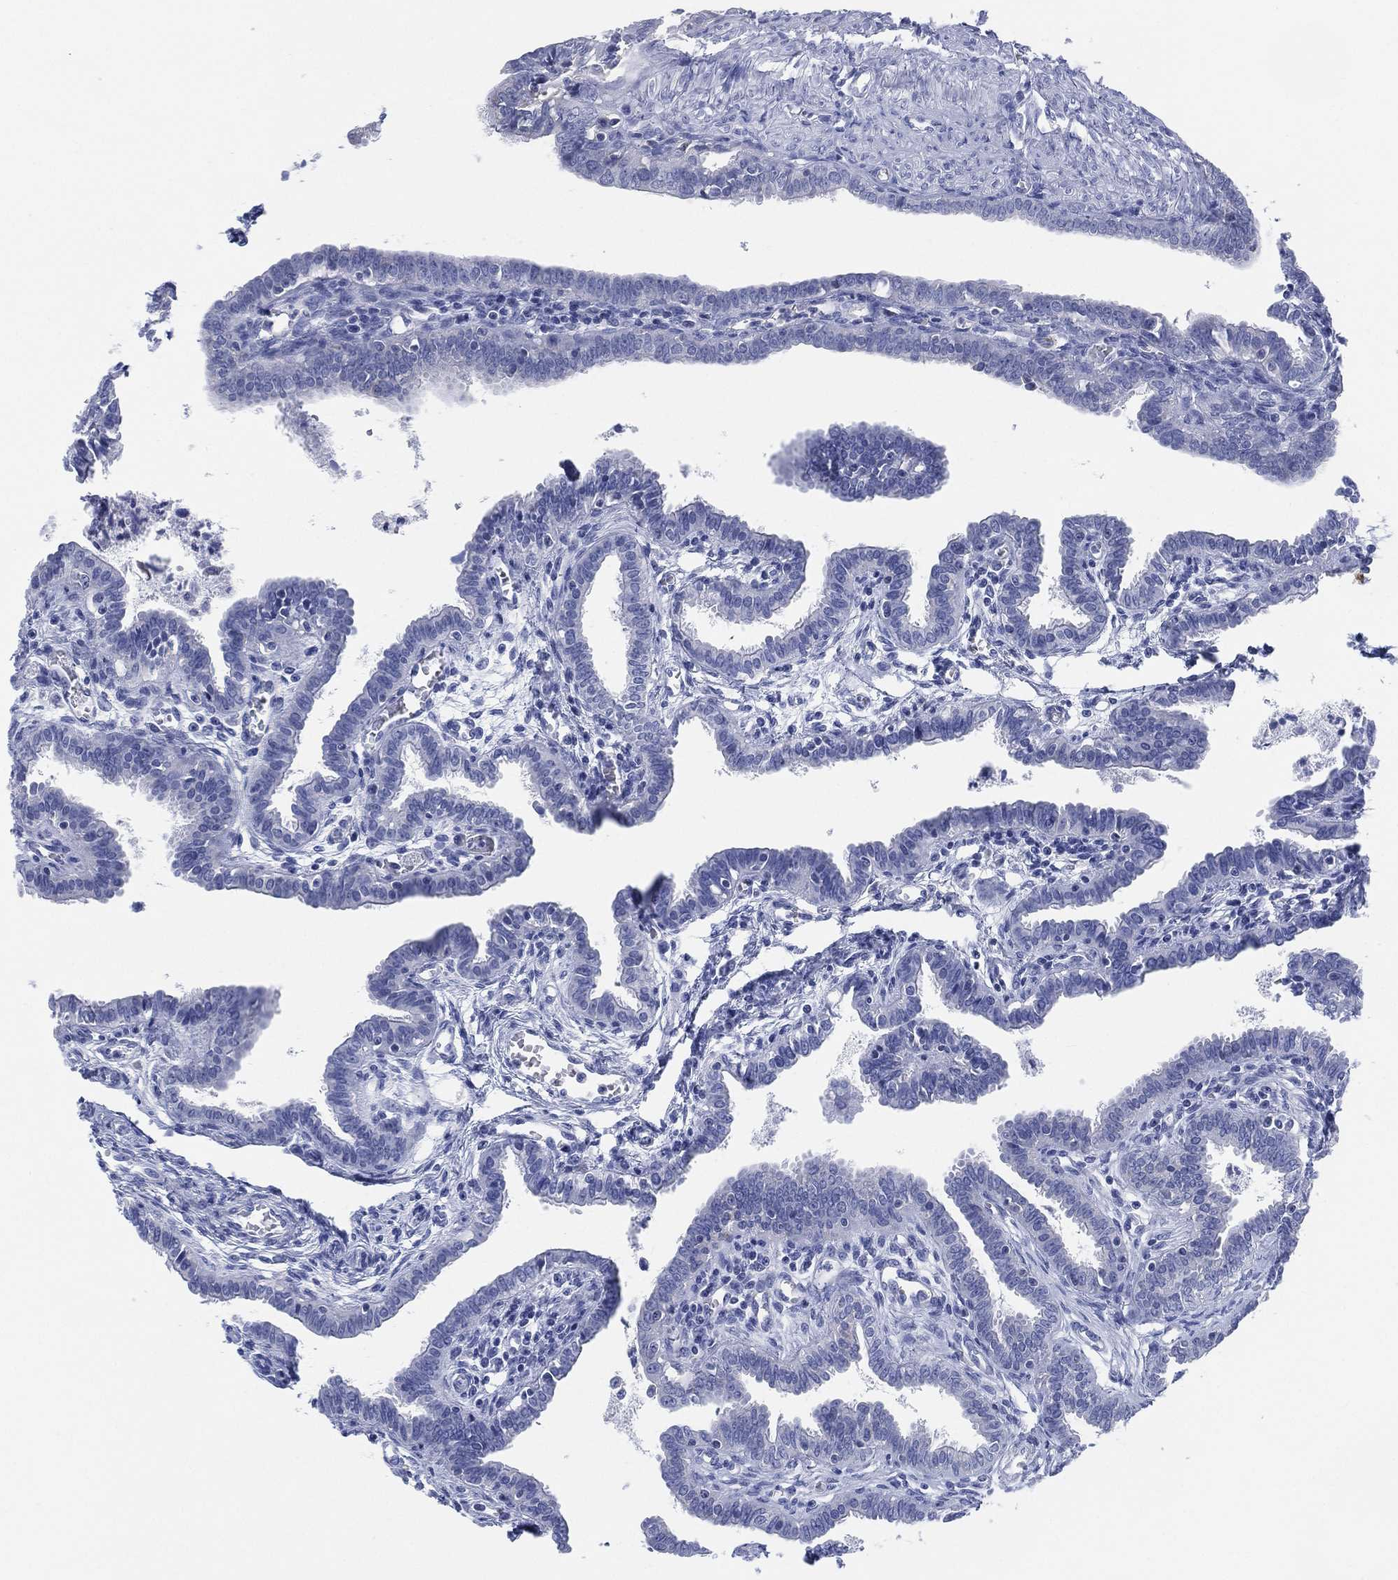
{"staining": {"intensity": "negative", "quantity": "none", "location": "none"}, "tissue": "fallopian tube", "cell_type": "Glandular cells", "image_type": "normal", "snomed": [{"axis": "morphology", "description": "Normal tissue, NOS"}, {"axis": "morphology", "description": "Carcinoma, endometroid"}, {"axis": "topography", "description": "Fallopian tube"}, {"axis": "topography", "description": "Ovary"}], "caption": "Fallopian tube stained for a protein using immunohistochemistry reveals no staining glandular cells.", "gene": "ADAD2", "patient": {"sex": "female", "age": 42}}